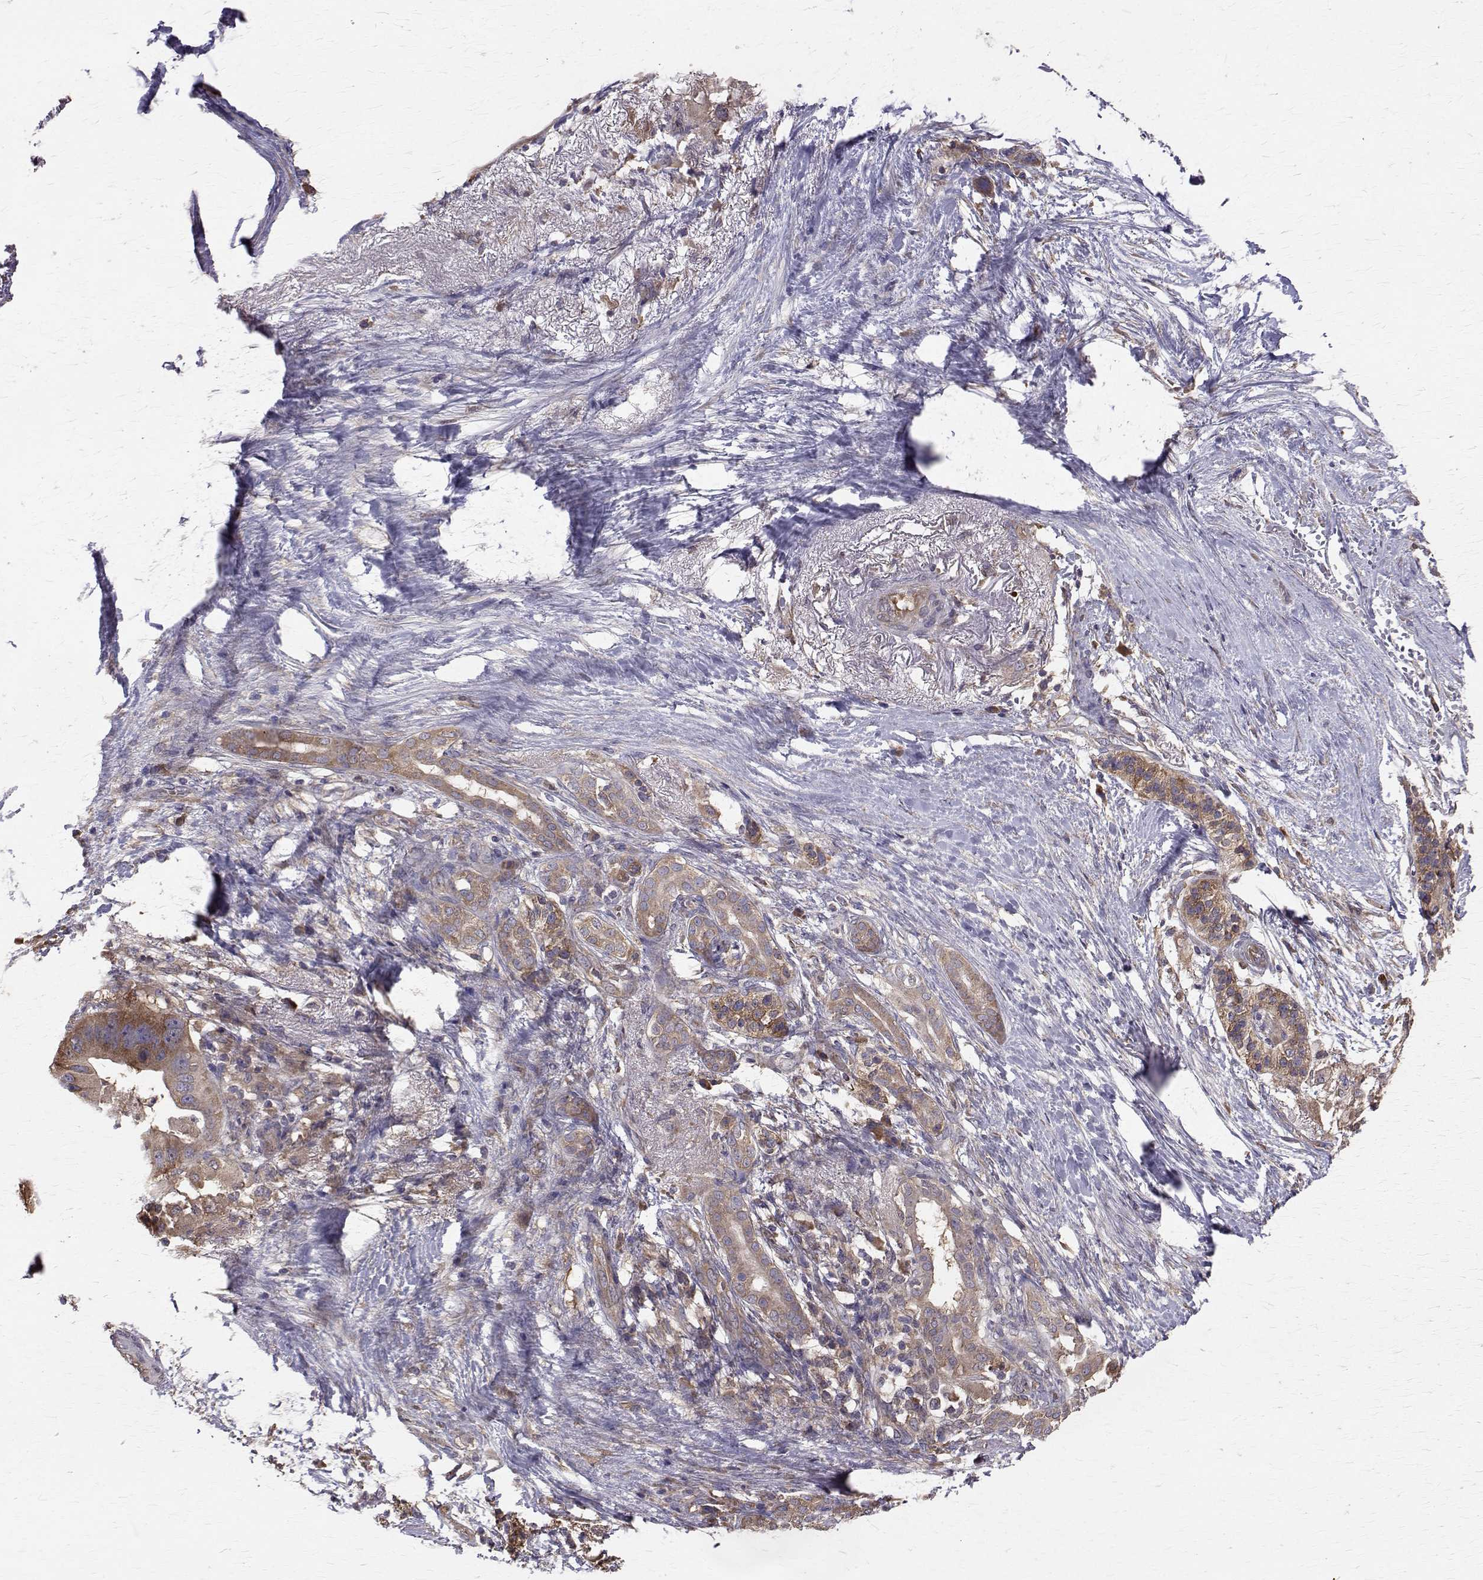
{"staining": {"intensity": "weak", "quantity": ">75%", "location": "cytoplasmic/membranous"}, "tissue": "pancreatic cancer", "cell_type": "Tumor cells", "image_type": "cancer", "snomed": [{"axis": "morphology", "description": "Adenocarcinoma, NOS"}, {"axis": "topography", "description": "Pancreas"}], "caption": "Protein staining demonstrates weak cytoplasmic/membranous staining in about >75% of tumor cells in pancreatic adenocarcinoma.", "gene": "FARSB", "patient": {"sex": "female", "age": 72}}